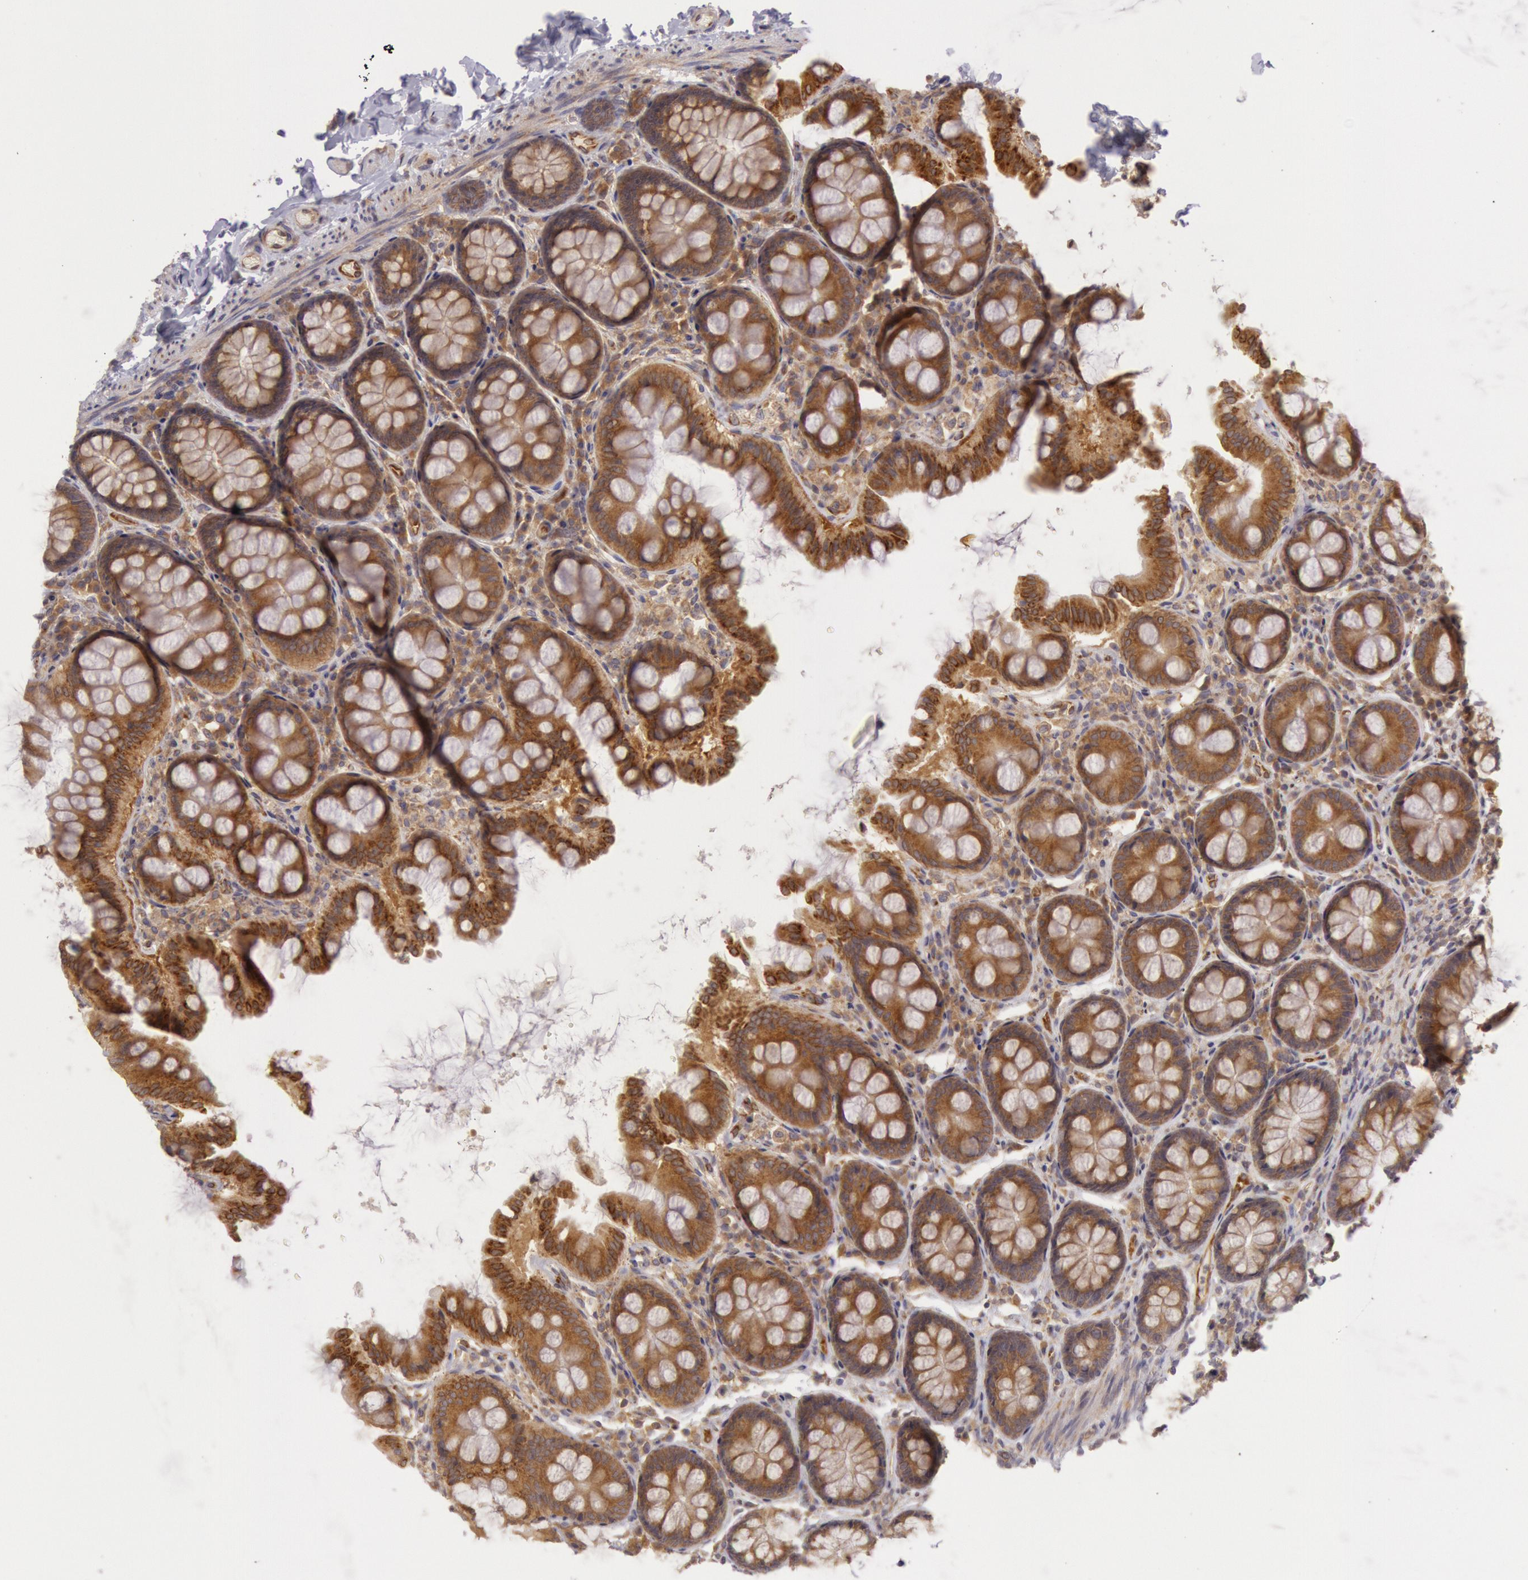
{"staining": {"intensity": "moderate", "quantity": ">75%", "location": "cytoplasmic/membranous"}, "tissue": "colon", "cell_type": "Endothelial cells", "image_type": "normal", "snomed": [{"axis": "morphology", "description": "Normal tissue, NOS"}, {"axis": "topography", "description": "Colon"}], "caption": "Colon stained with DAB immunohistochemistry displays medium levels of moderate cytoplasmic/membranous positivity in approximately >75% of endothelial cells.", "gene": "CHUK", "patient": {"sex": "female", "age": 61}}